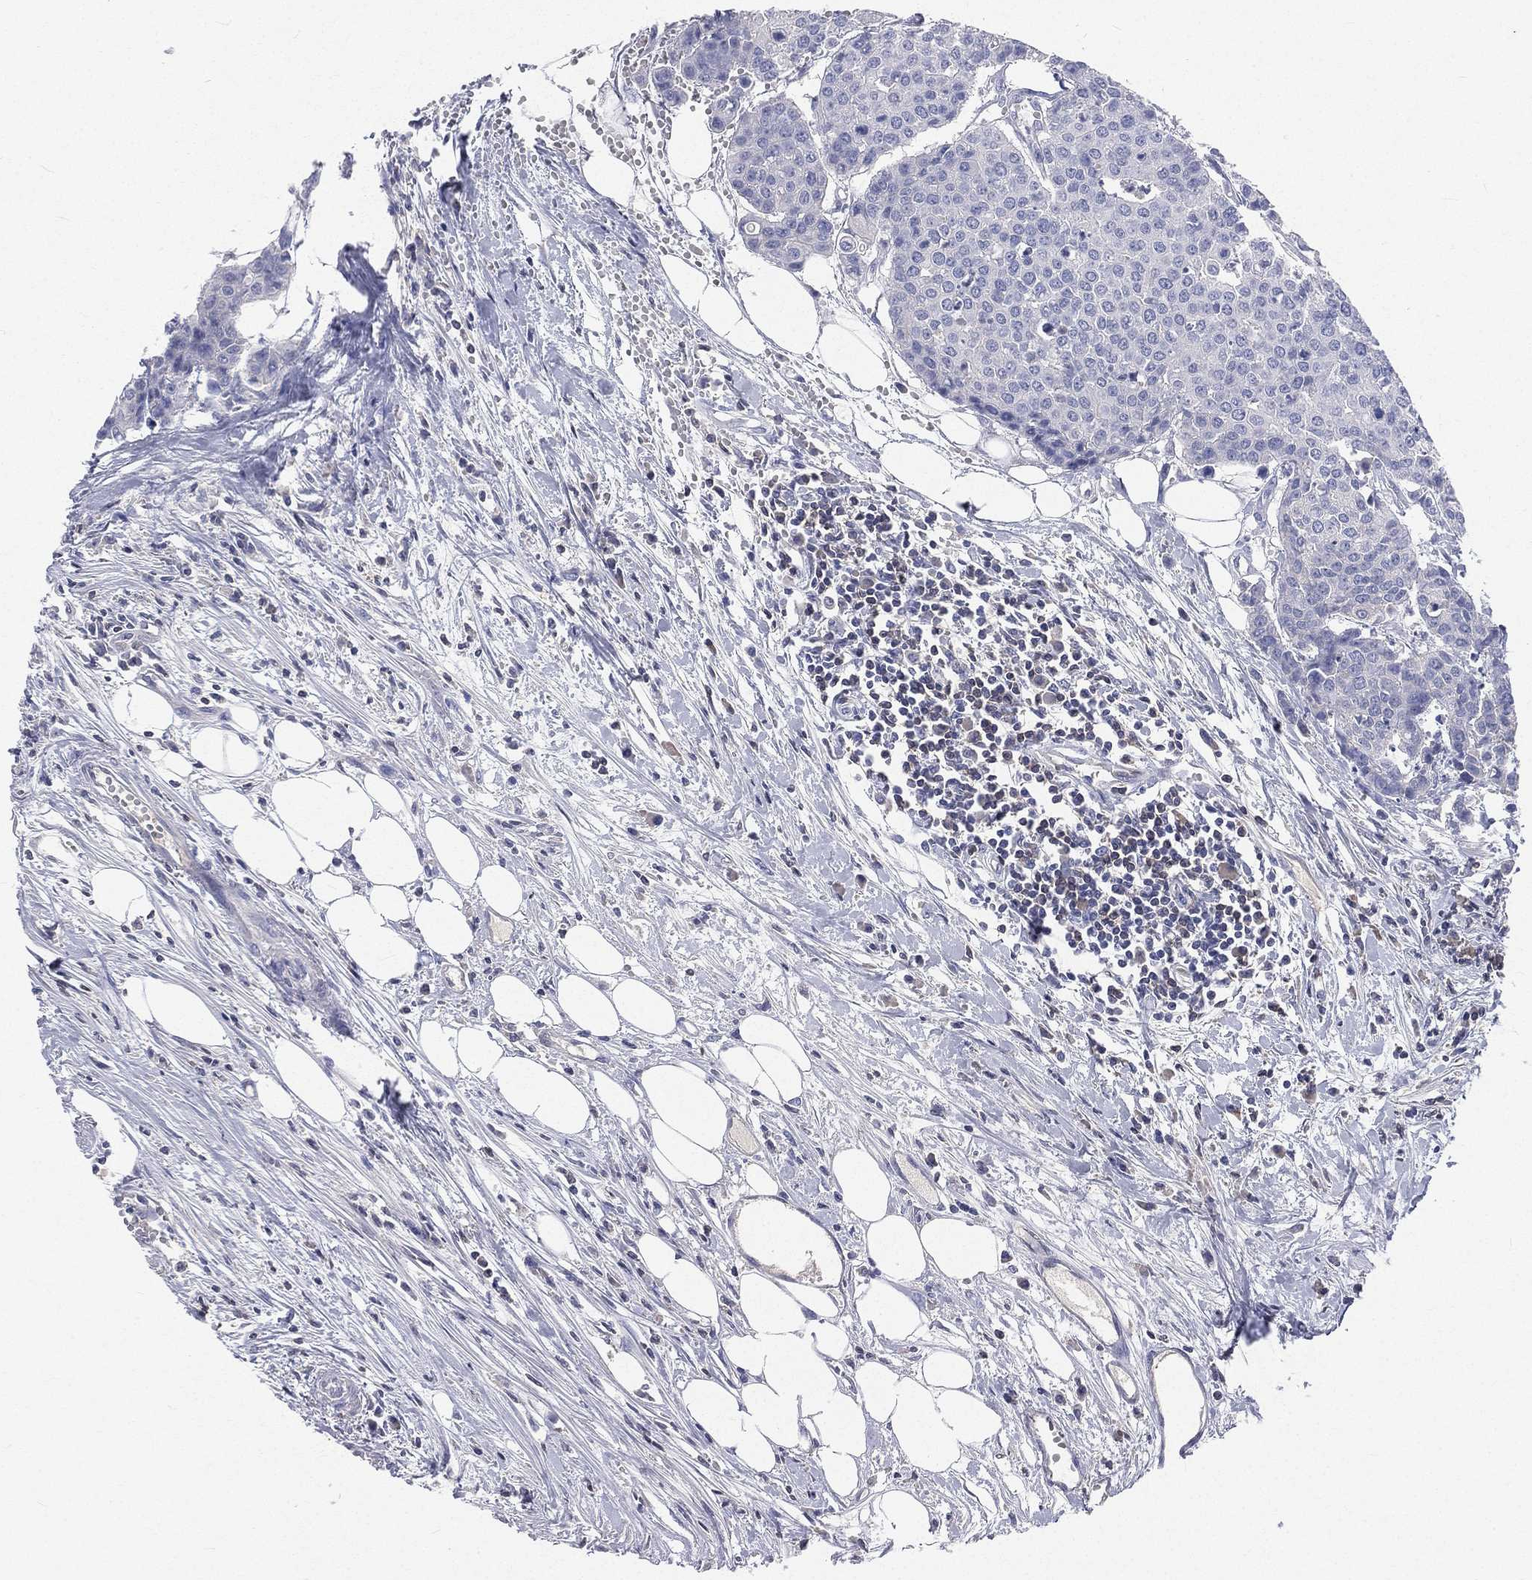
{"staining": {"intensity": "negative", "quantity": "none", "location": "none"}, "tissue": "carcinoid", "cell_type": "Tumor cells", "image_type": "cancer", "snomed": [{"axis": "morphology", "description": "Carcinoid, malignant, NOS"}, {"axis": "topography", "description": "Colon"}], "caption": "A photomicrograph of human carcinoid is negative for staining in tumor cells.", "gene": "CD3D", "patient": {"sex": "male", "age": 81}}